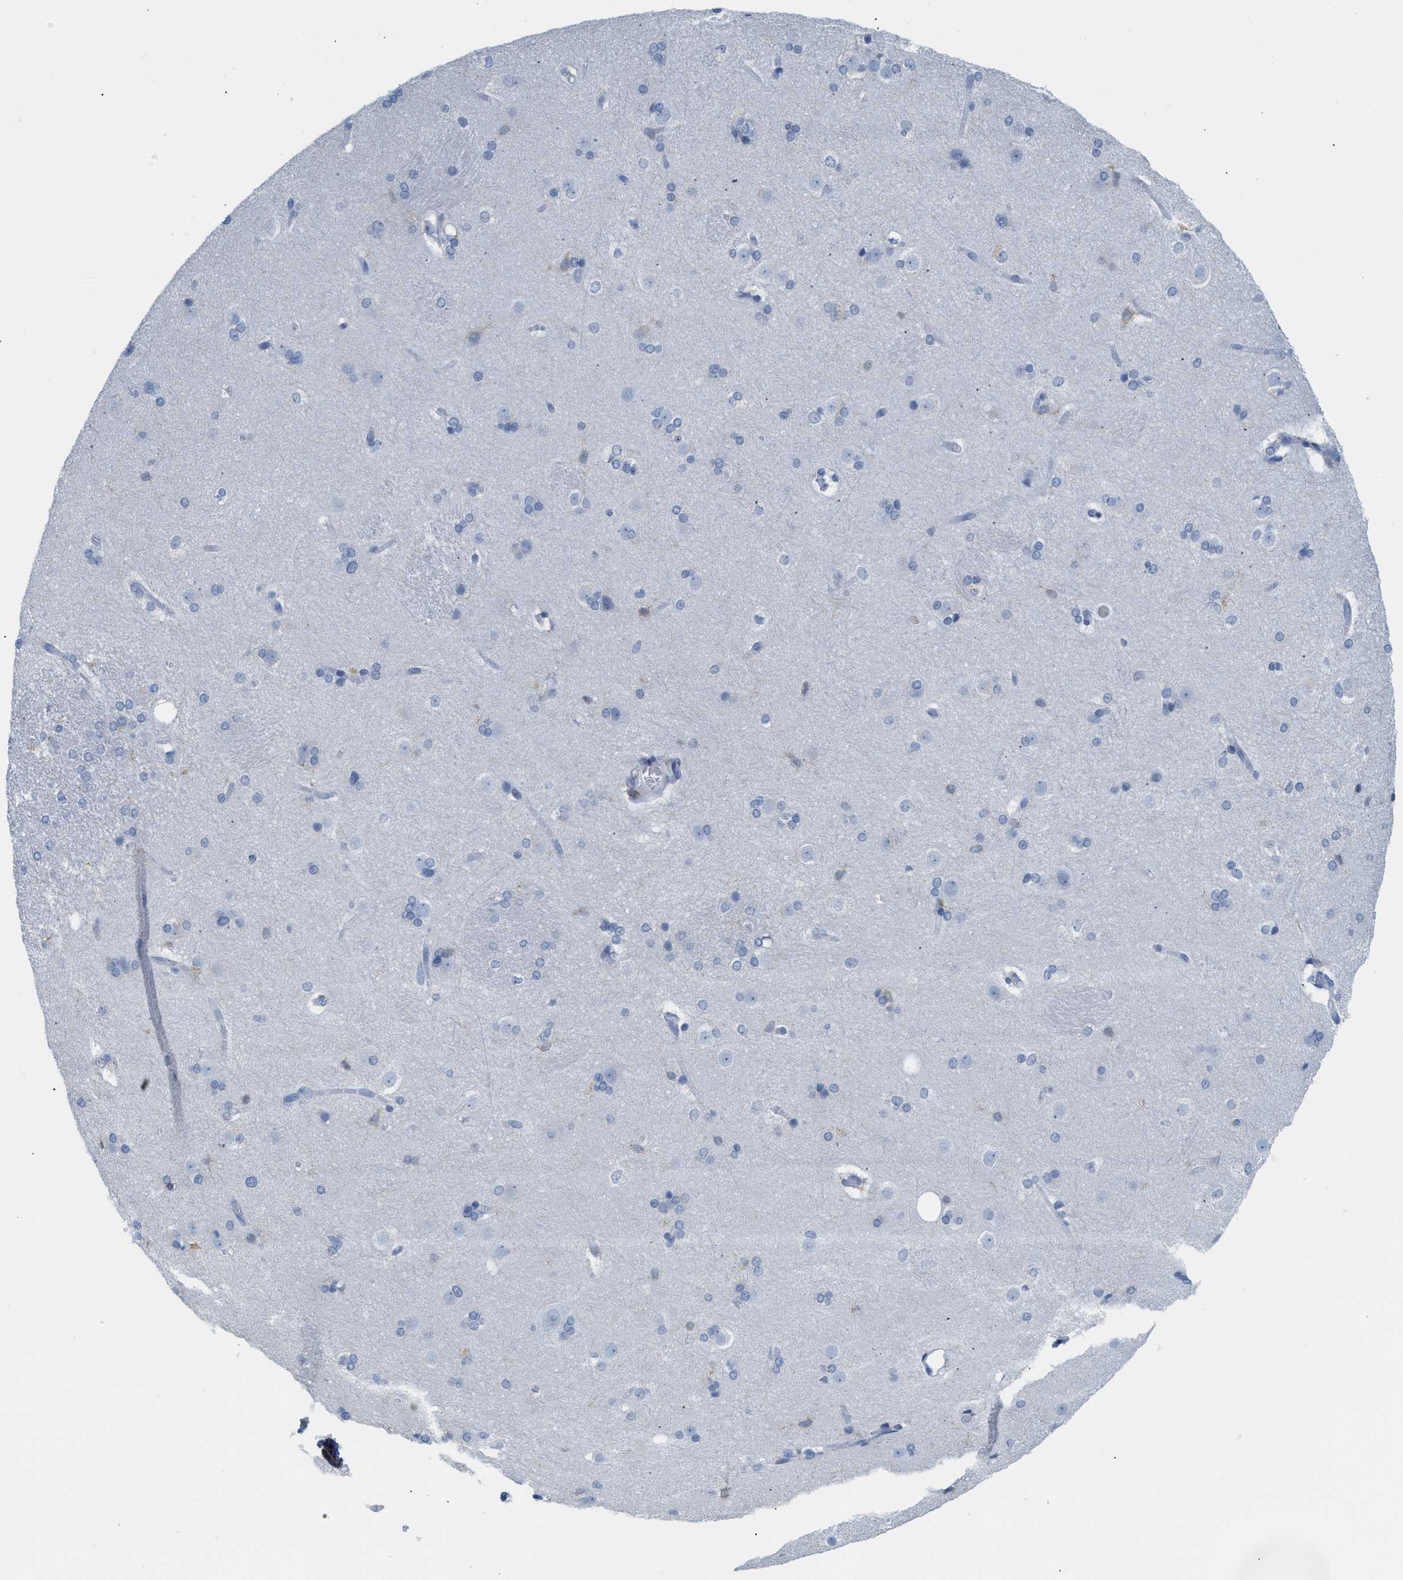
{"staining": {"intensity": "negative", "quantity": "none", "location": "none"}, "tissue": "caudate", "cell_type": "Glial cells", "image_type": "normal", "snomed": [{"axis": "morphology", "description": "Normal tissue, NOS"}, {"axis": "topography", "description": "Lateral ventricle wall"}], "caption": "An IHC micrograph of unremarkable caudate is shown. There is no staining in glial cells of caudate. (Immunohistochemistry (ihc), brightfield microscopy, high magnification).", "gene": "IL16", "patient": {"sex": "female", "age": 19}}